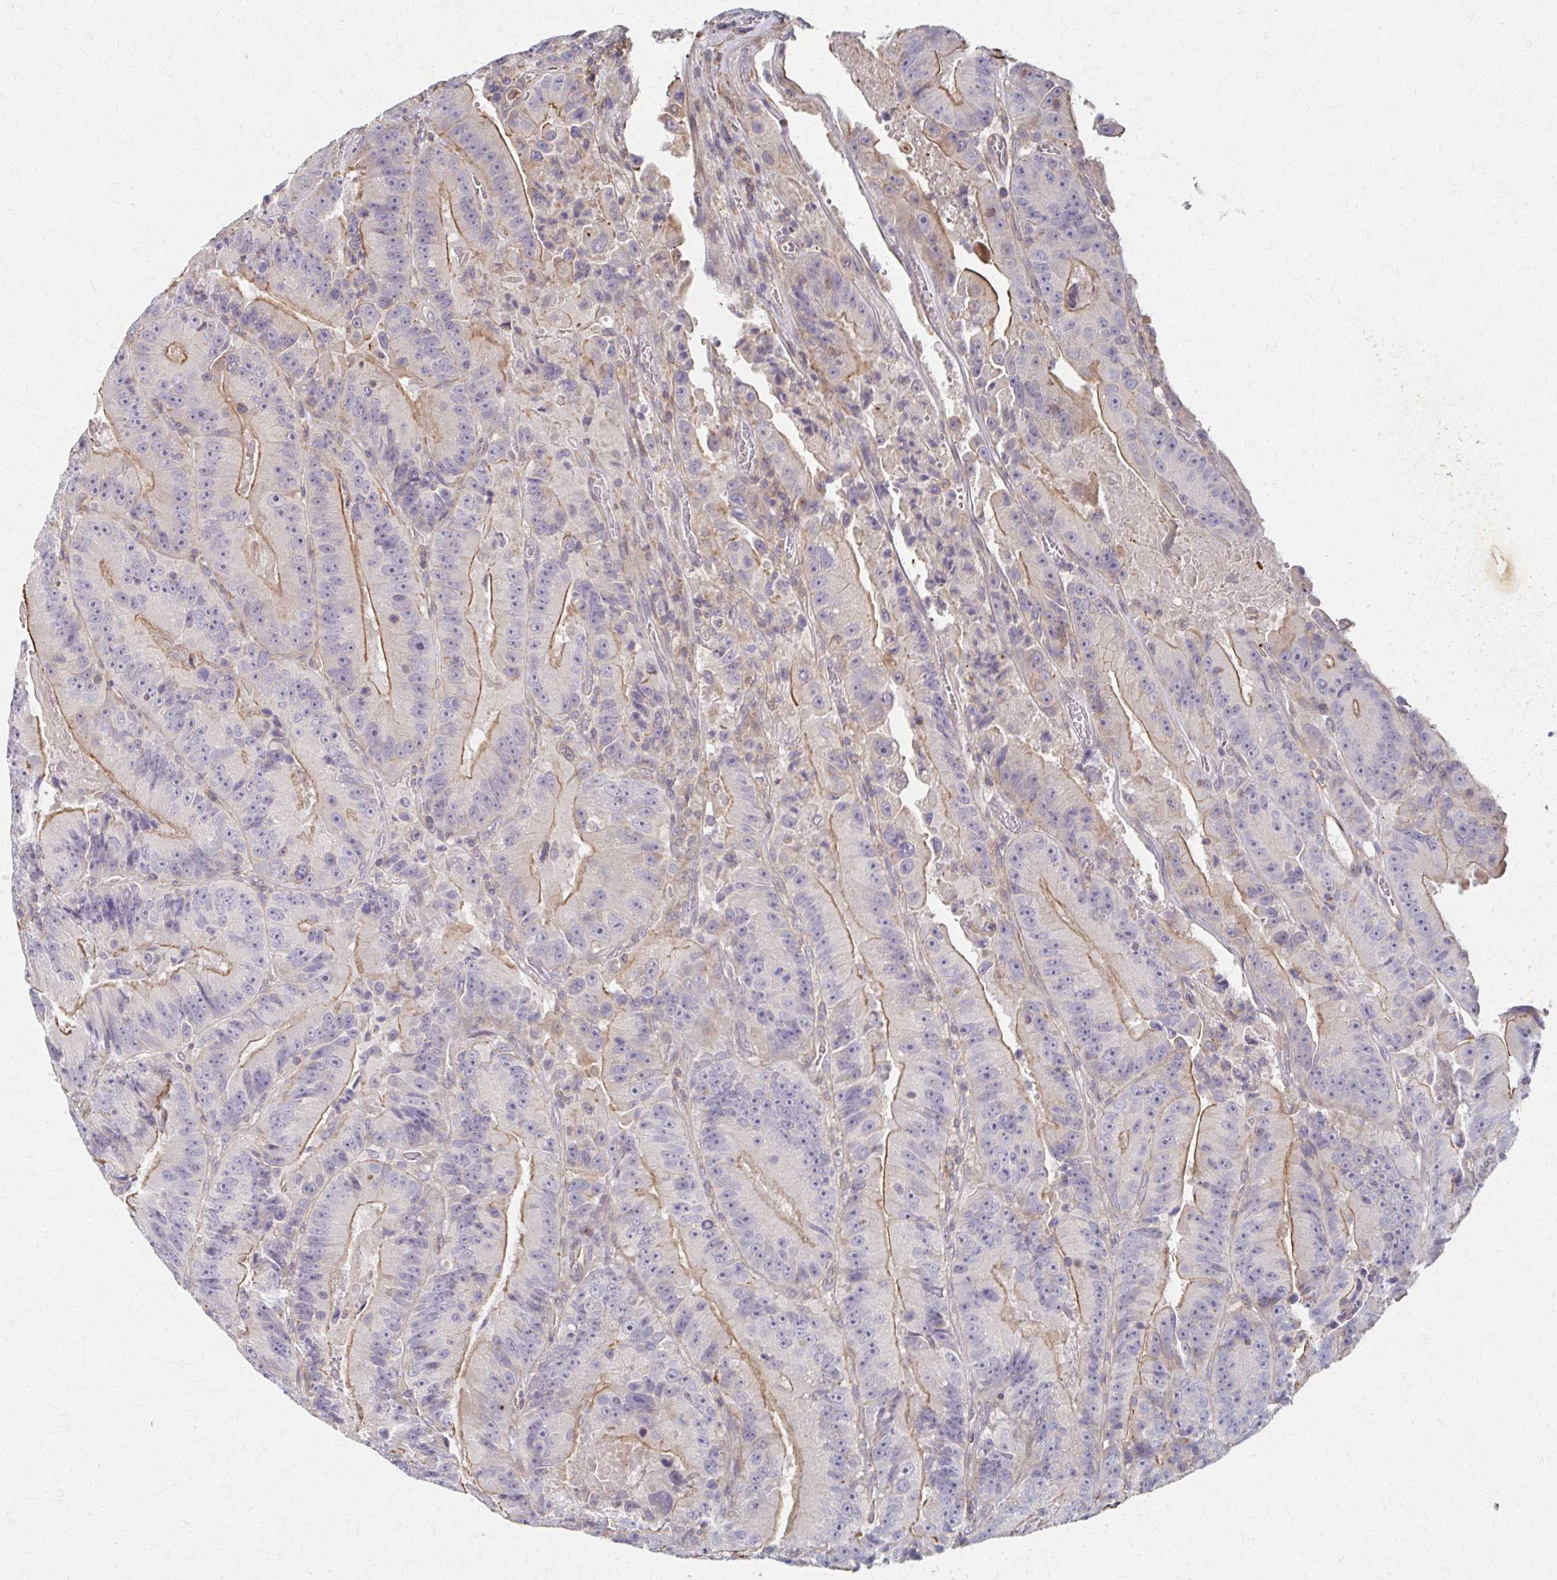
{"staining": {"intensity": "moderate", "quantity": "25%-75%", "location": "cytoplasmic/membranous"}, "tissue": "colorectal cancer", "cell_type": "Tumor cells", "image_type": "cancer", "snomed": [{"axis": "morphology", "description": "Adenocarcinoma, NOS"}, {"axis": "topography", "description": "Colon"}], "caption": "A brown stain shows moderate cytoplasmic/membranous staining of a protein in colorectal cancer (adenocarcinoma) tumor cells. (brown staining indicates protein expression, while blue staining denotes nuclei).", "gene": "EOLA2", "patient": {"sex": "female", "age": 86}}